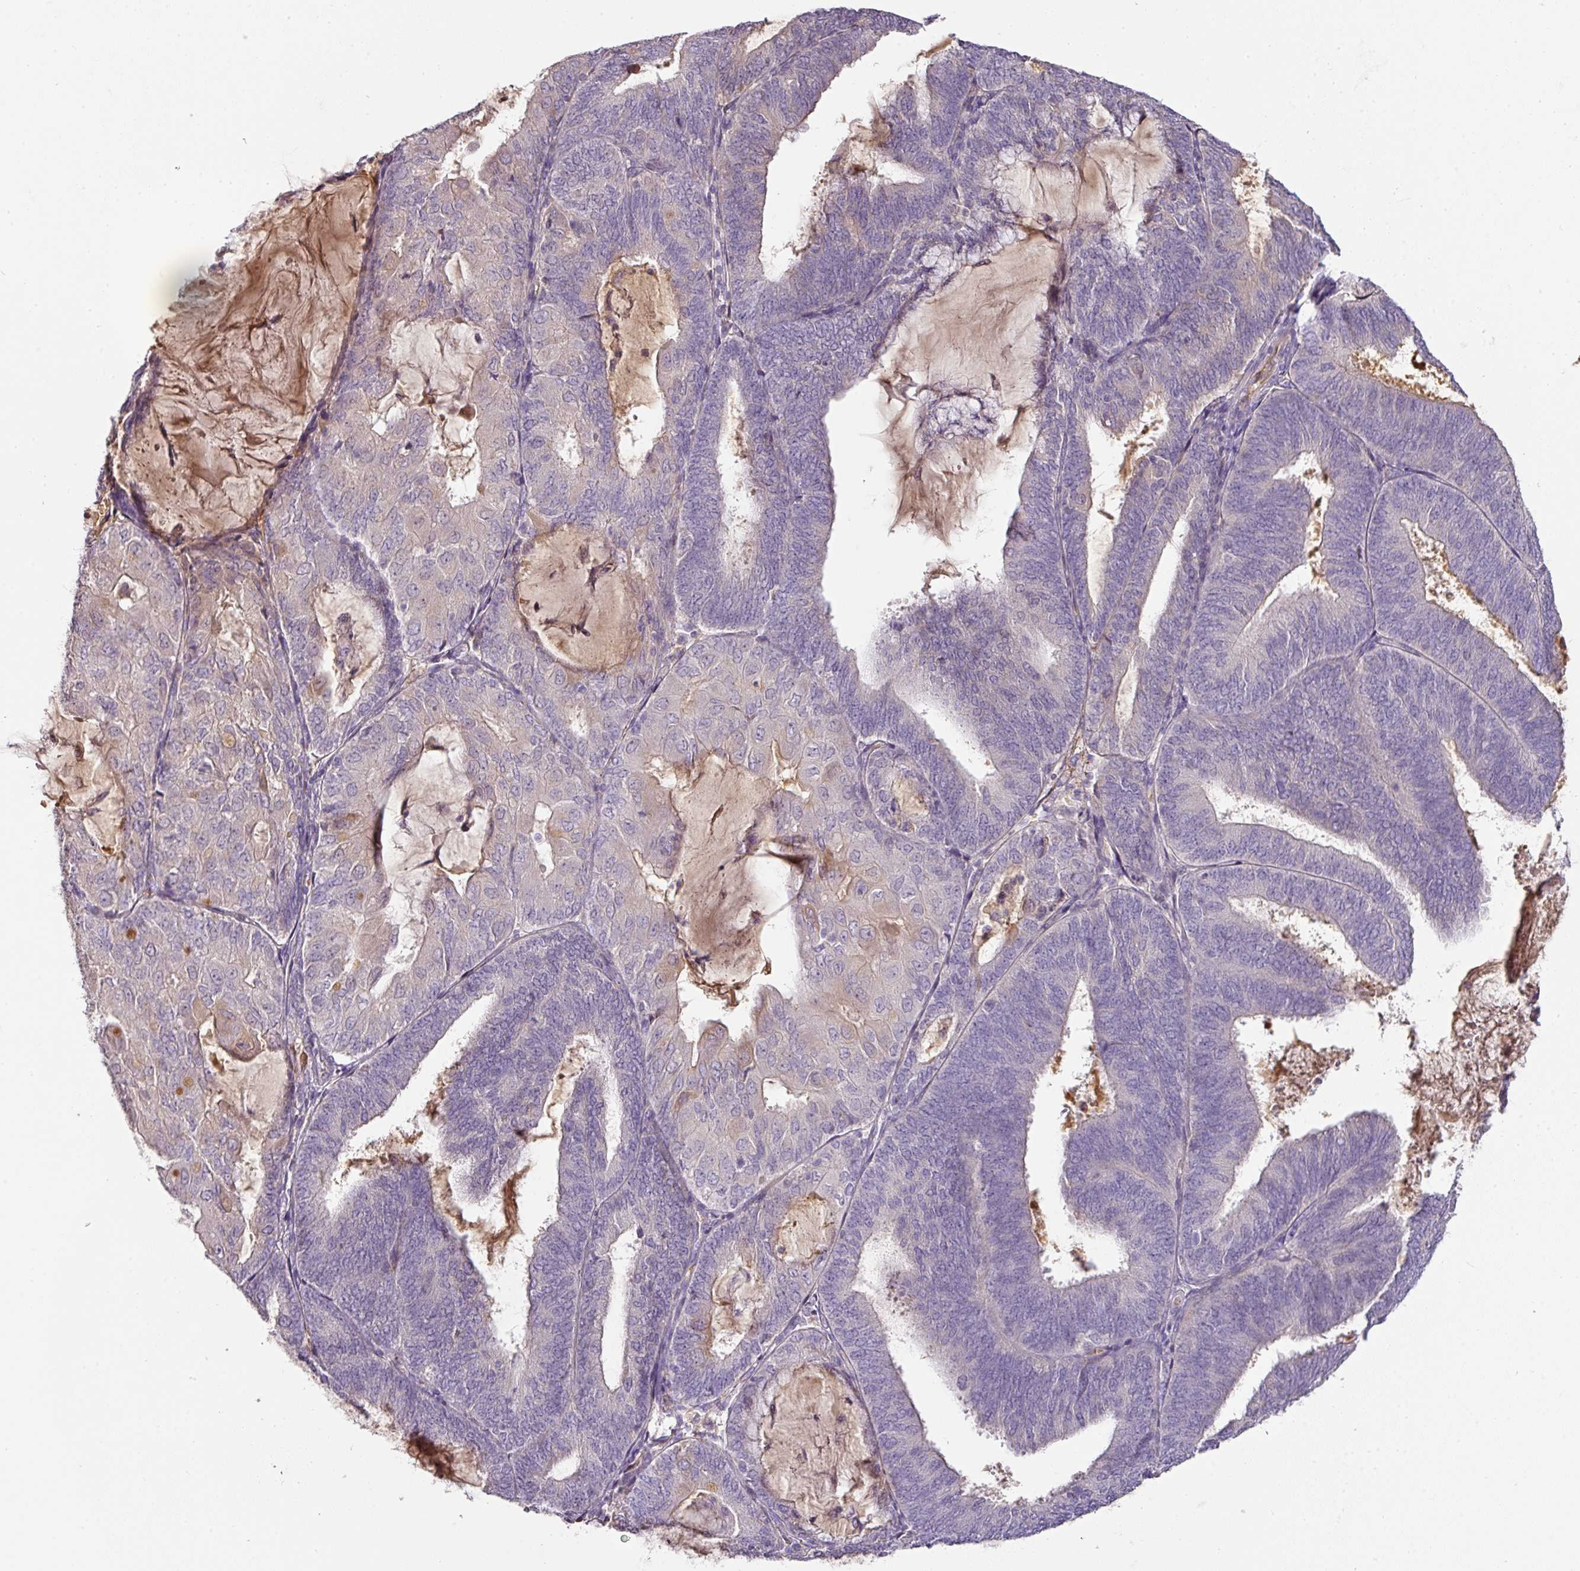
{"staining": {"intensity": "negative", "quantity": "none", "location": "none"}, "tissue": "endometrial cancer", "cell_type": "Tumor cells", "image_type": "cancer", "snomed": [{"axis": "morphology", "description": "Adenocarcinoma, NOS"}, {"axis": "topography", "description": "Endometrium"}], "caption": "A high-resolution image shows IHC staining of endometrial cancer (adenocarcinoma), which displays no significant positivity in tumor cells.", "gene": "CCZ1", "patient": {"sex": "female", "age": 81}}